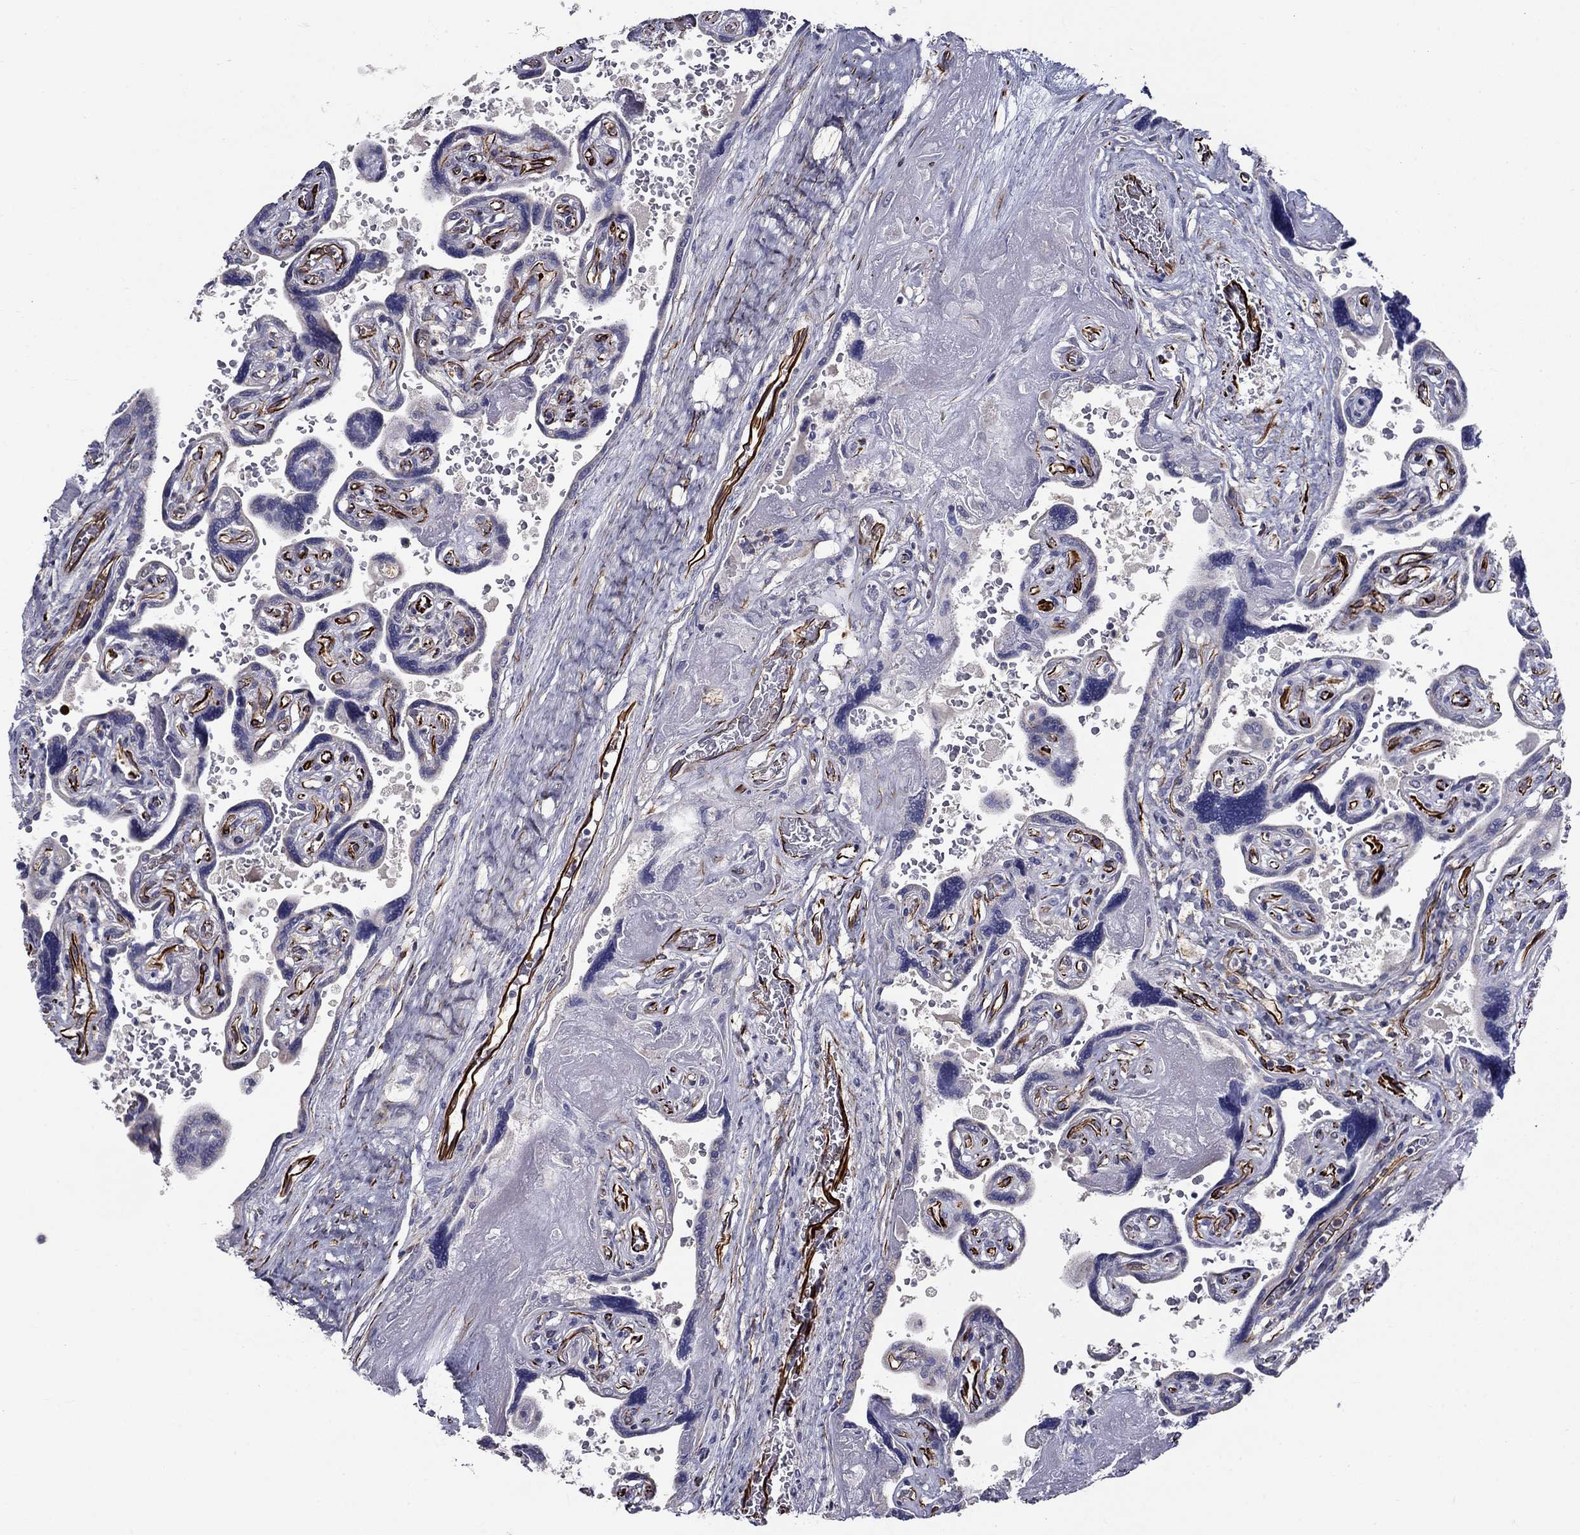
{"staining": {"intensity": "weak", "quantity": ">75%", "location": "cytoplasmic/membranous"}, "tissue": "placenta", "cell_type": "Decidual cells", "image_type": "normal", "snomed": [{"axis": "morphology", "description": "Normal tissue, NOS"}, {"axis": "topography", "description": "Placenta"}], "caption": "Immunohistochemistry (IHC) photomicrograph of unremarkable human placenta stained for a protein (brown), which shows low levels of weak cytoplasmic/membranous positivity in about >75% of decidual cells.", "gene": "LACTB2", "patient": {"sex": "female", "age": 32}}